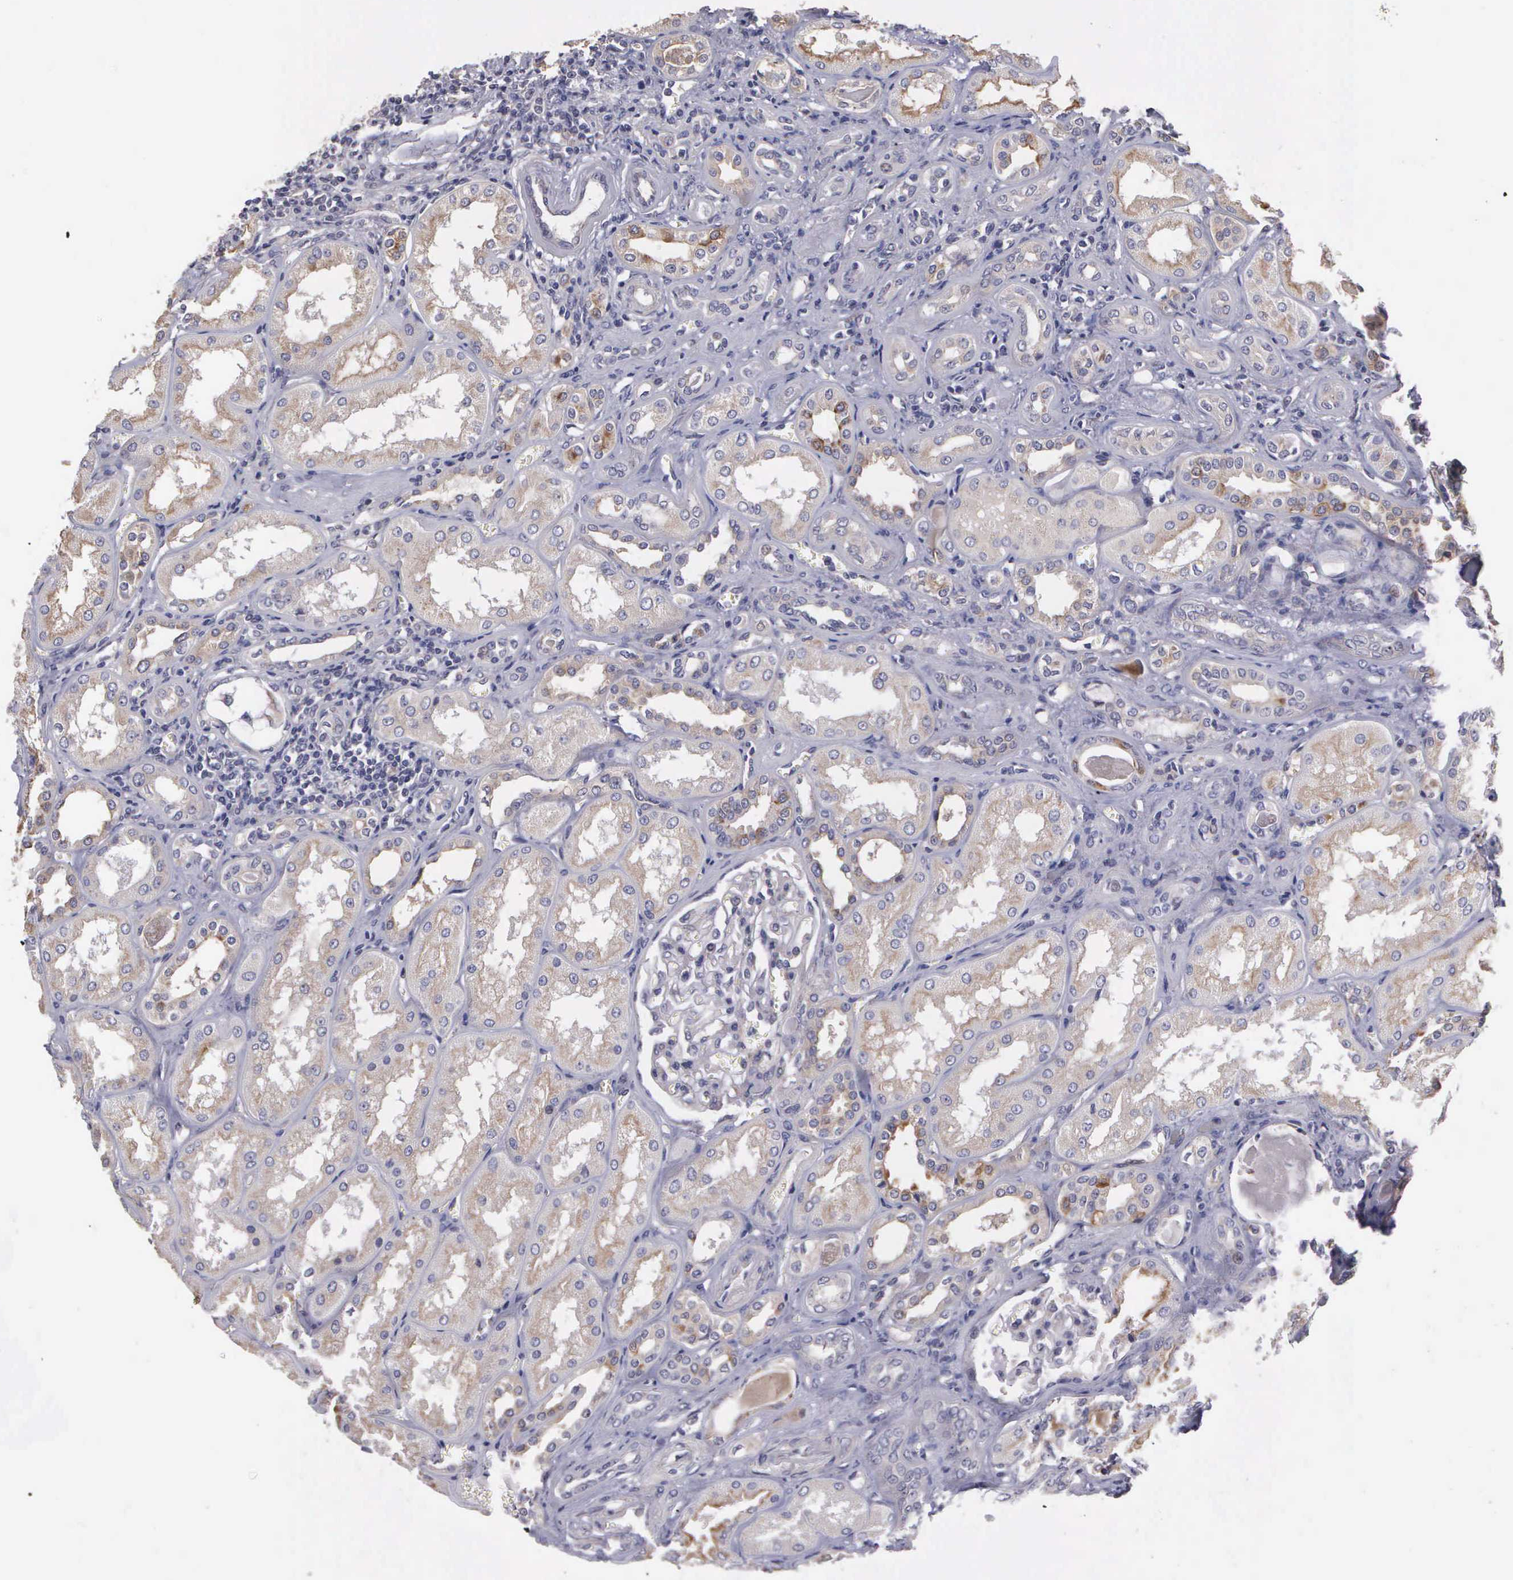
{"staining": {"intensity": "negative", "quantity": "none", "location": "none"}, "tissue": "kidney", "cell_type": "Cells in glomeruli", "image_type": "normal", "snomed": [{"axis": "morphology", "description": "Normal tissue, NOS"}, {"axis": "topography", "description": "Kidney"}], "caption": "Human kidney stained for a protein using immunohistochemistry demonstrates no positivity in cells in glomeruli.", "gene": "RTL10", "patient": {"sex": "male", "age": 61}}